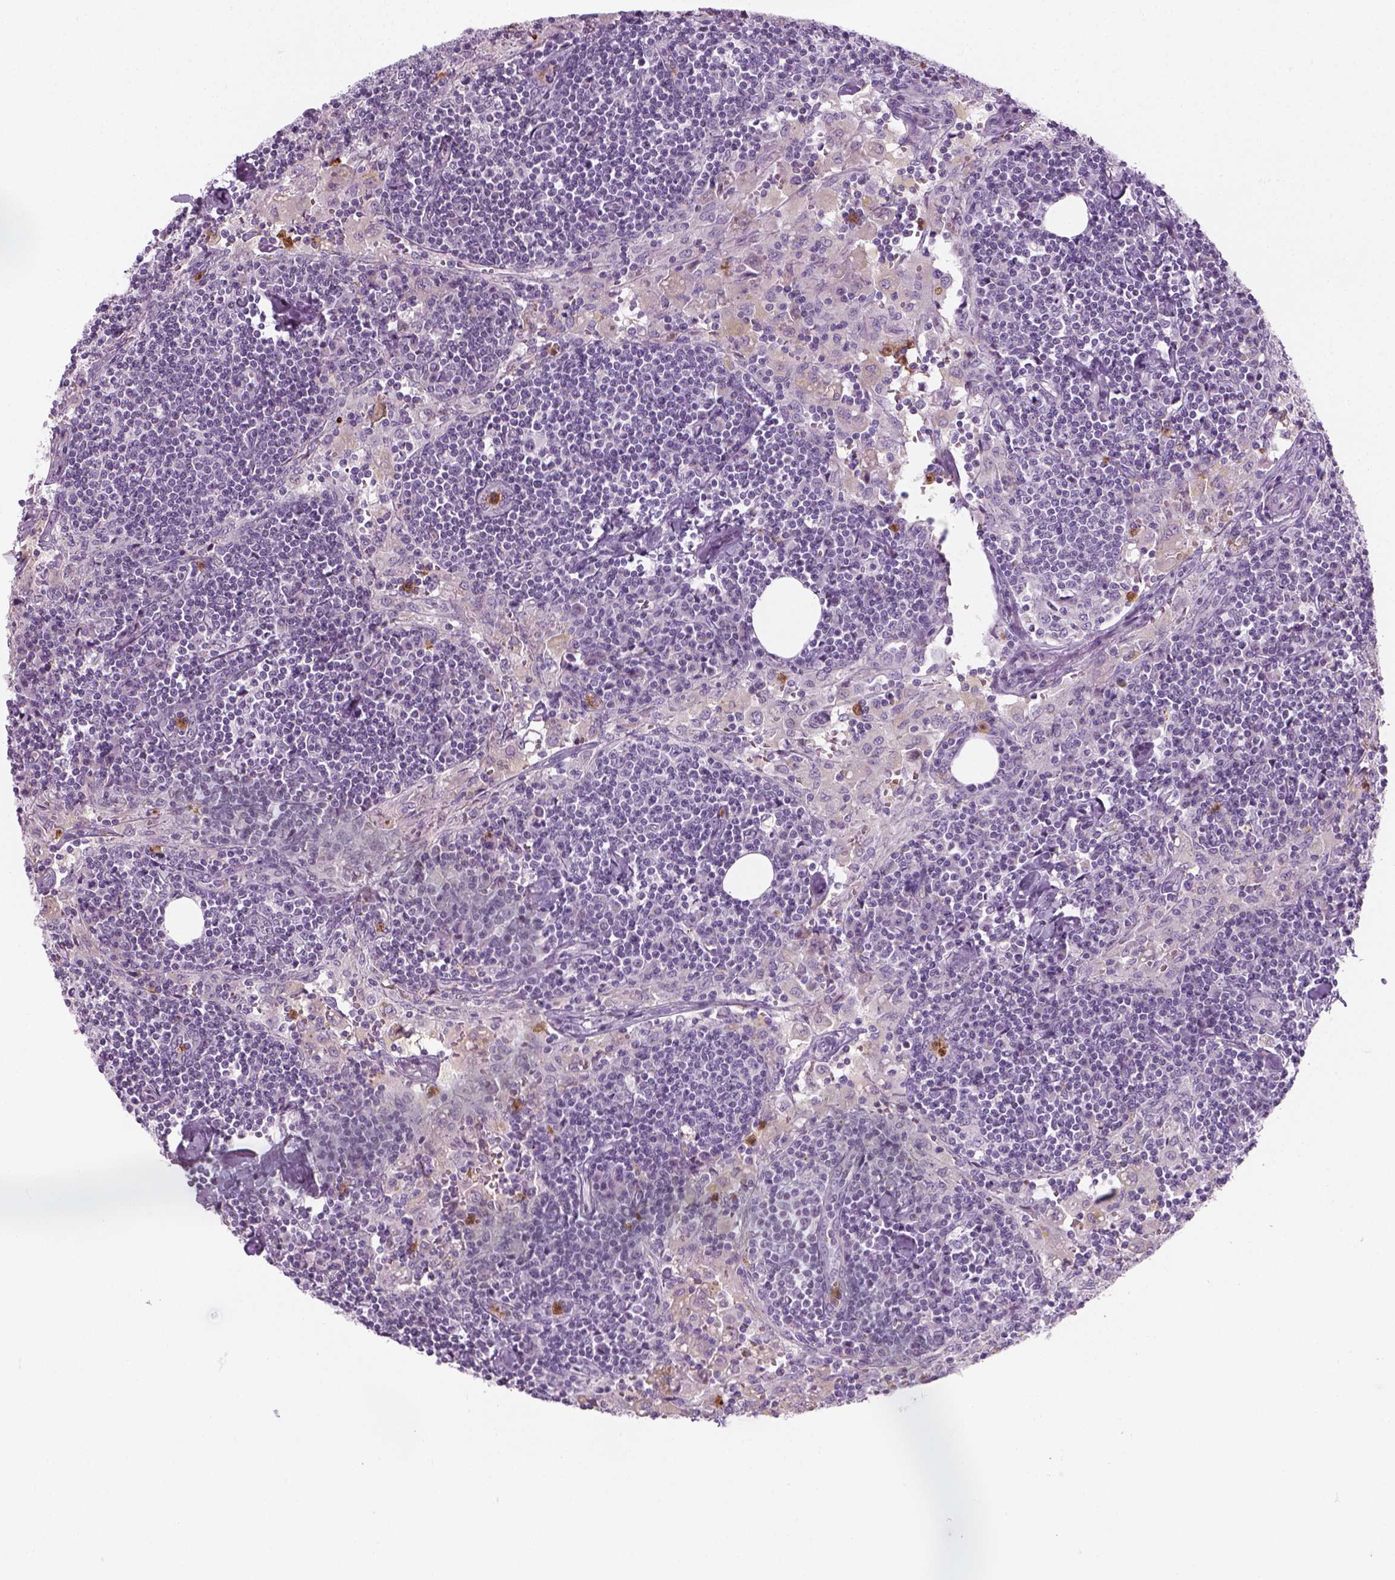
{"staining": {"intensity": "negative", "quantity": "none", "location": "none"}, "tissue": "lymph node", "cell_type": "Germinal center cells", "image_type": "normal", "snomed": [{"axis": "morphology", "description": "Normal tissue, NOS"}, {"axis": "topography", "description": "Lymph node"}], "caption": "DAB (3,3'-diaminobenzidine) immunohistochemical staining of benign lymph node exhibits no significant staining in germinal center cells.", "gene": "IL4", "patient": {"sex": "male", "age": 55}}